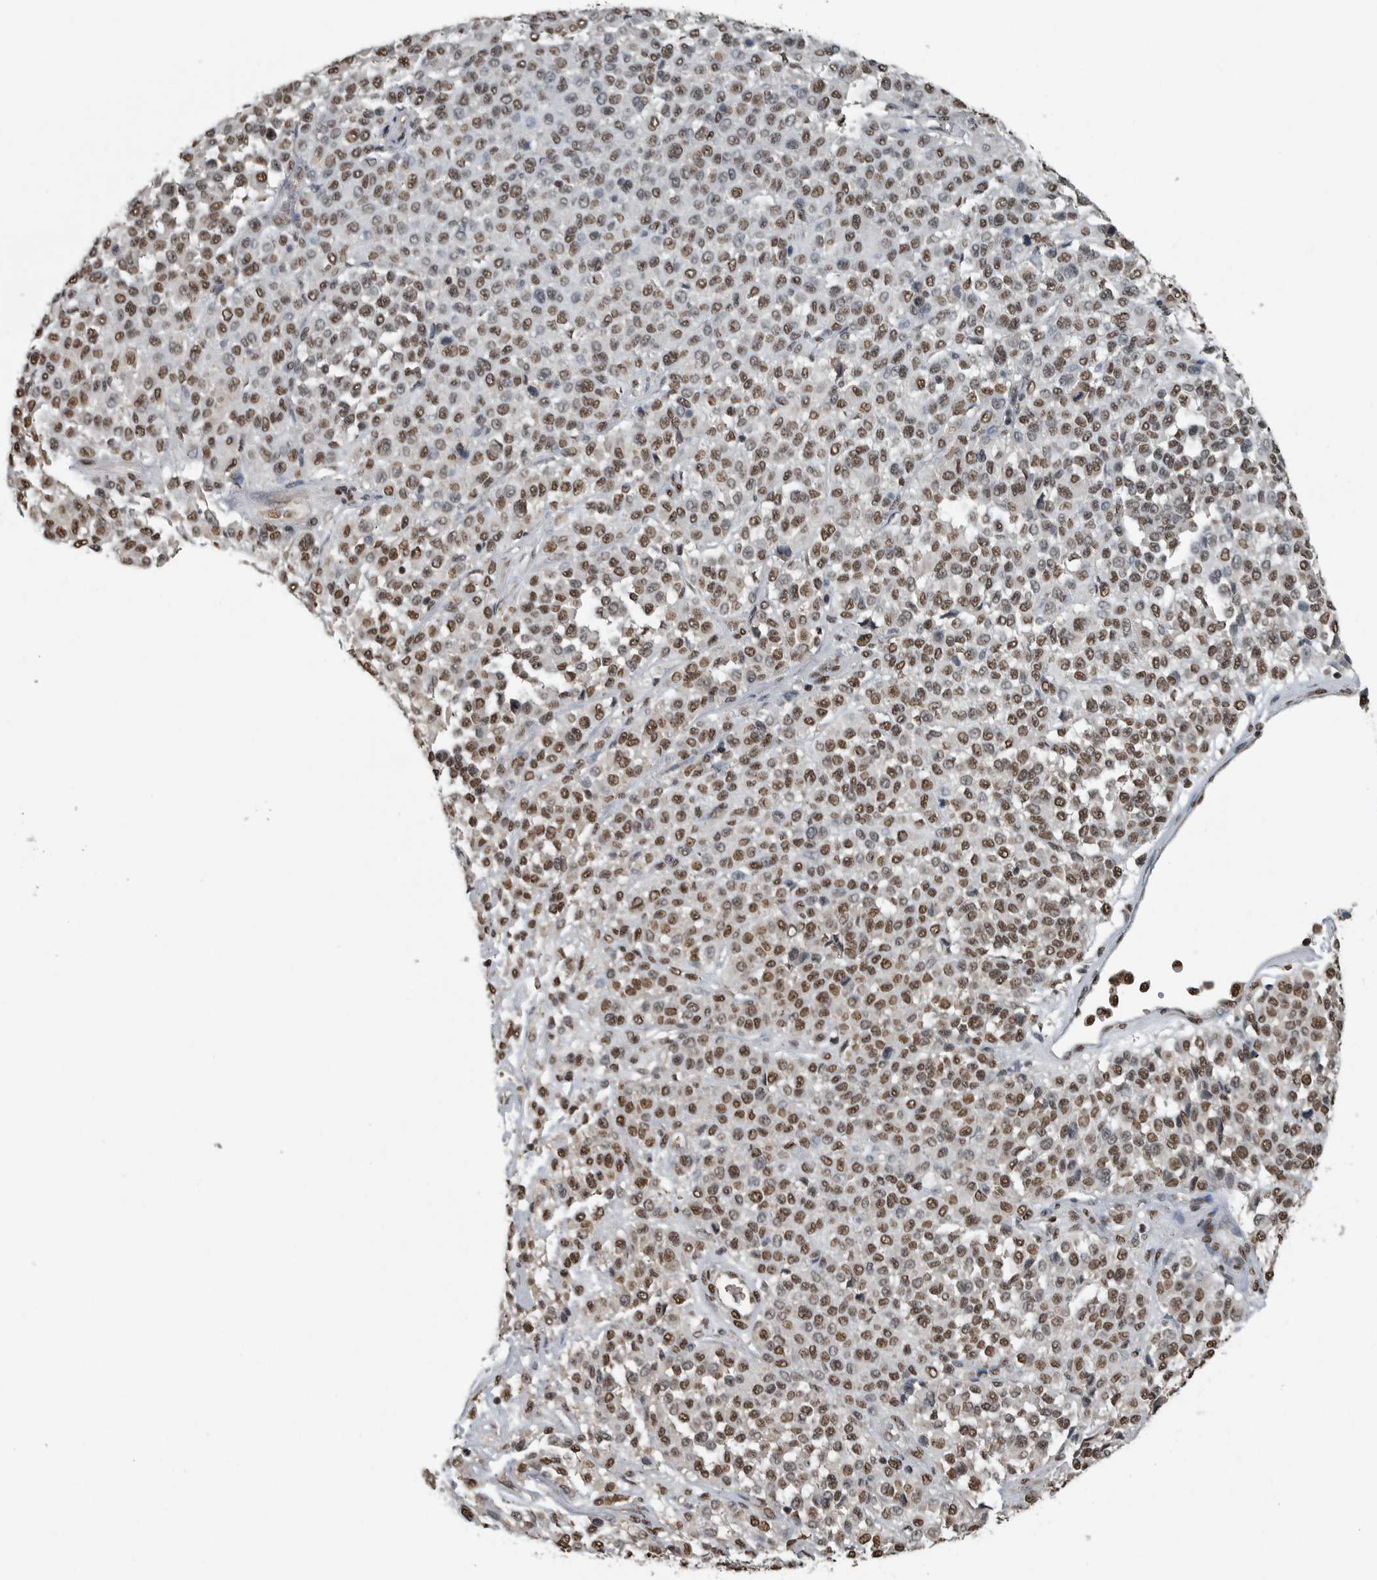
{"staining": {"intensity": "moderate", "quantity": ">75%", "location": "nuclear"}, "tissue": "melanoma", "cell_type": "Tumor cells", "image_type": "cancer", "snomed": [{"axis": "morphology", "description": "Malignant melanoma, Metastatic site"}, {"axis": "topography", "description": "Pancreas"}], "caption": "A brown stain shows moderate nuclear staining of a protein in human malignant melanoma (metastatic site) tumor cells.", "gene": "TGS1", "patient": {"sex": "female", "age": 30}}